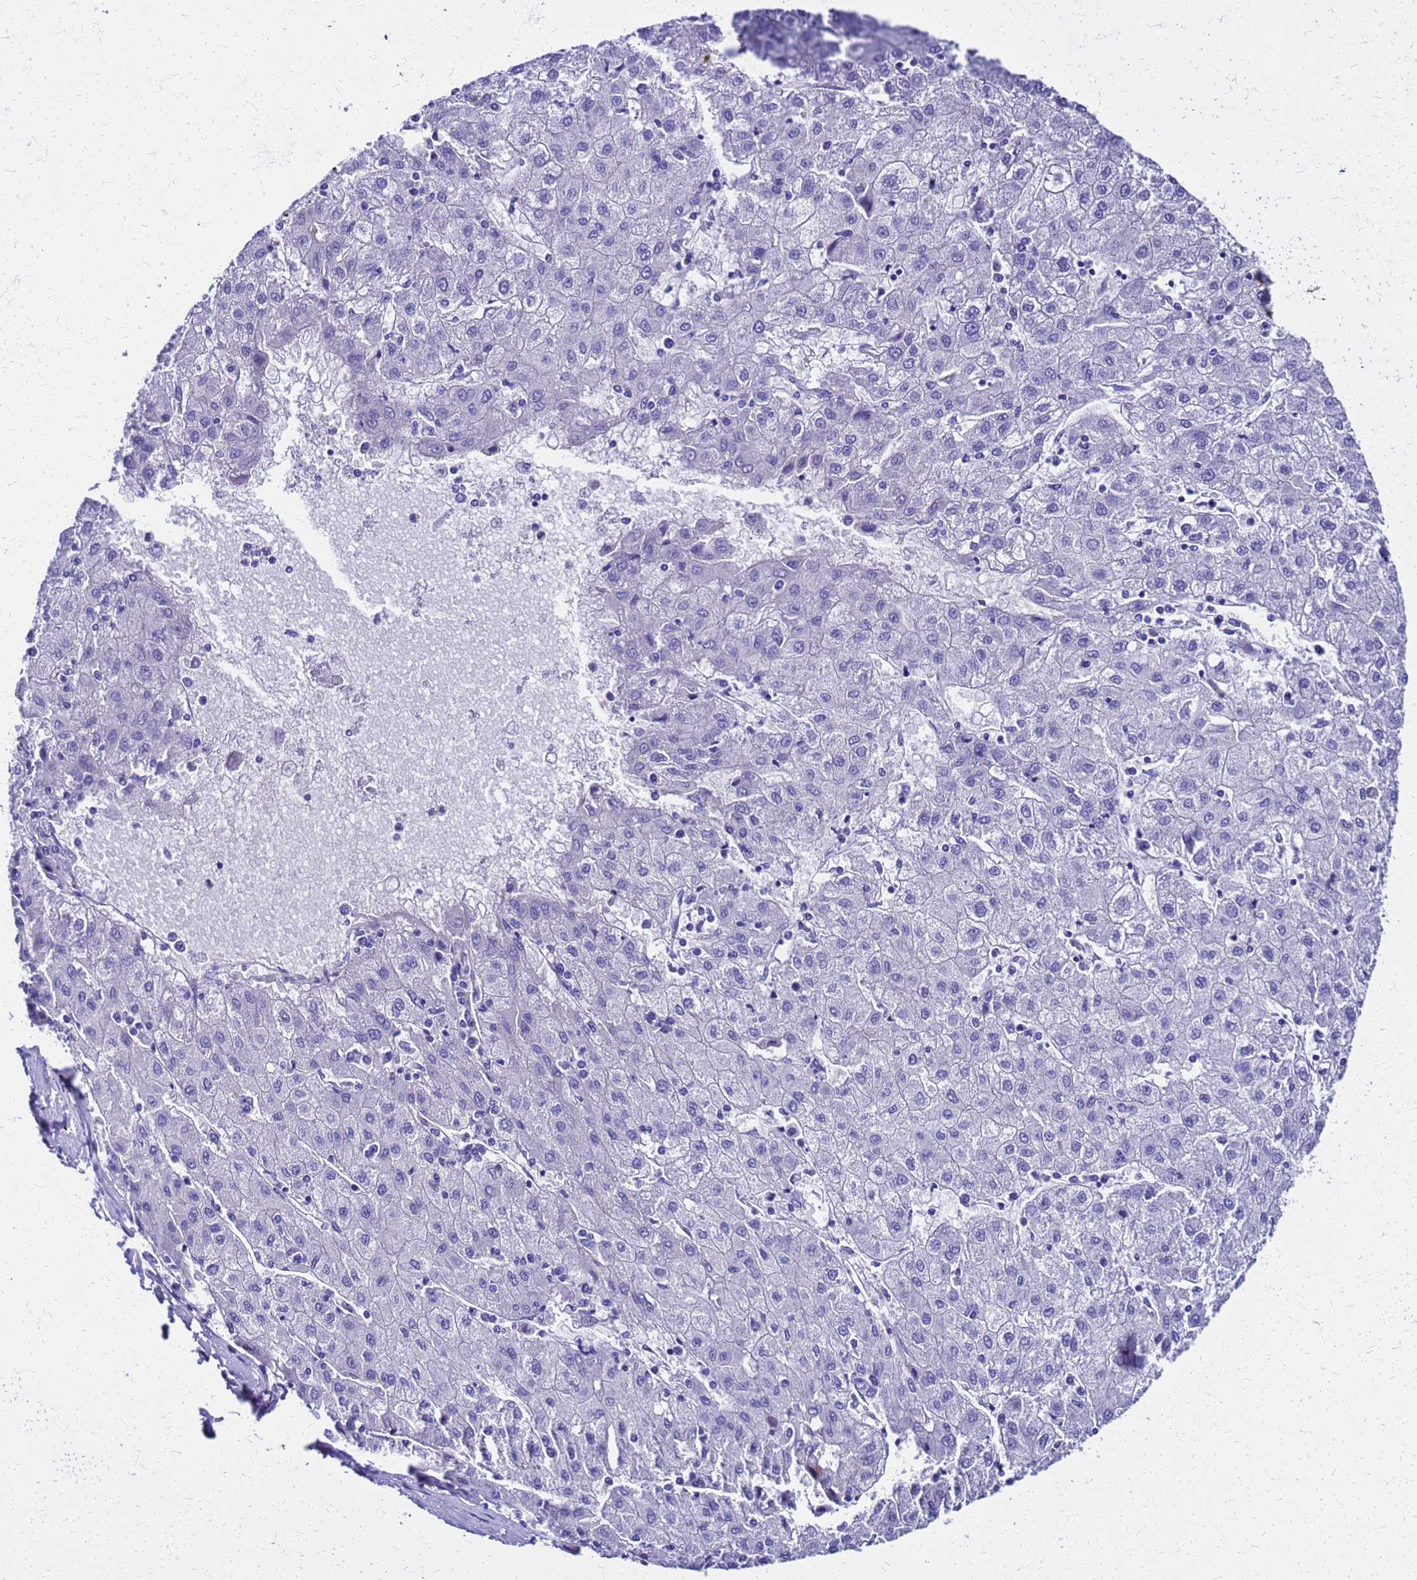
{"staining": {"intensity": "negative", "quantity": "none", "location": "none"}, "tissue": "liver cancer", "cell_type": "Tumor cells", "image_type": "cancer", "snomed": [{"axis": "morphology", "description": "Carcinoma, Hepatocellular, NOS"}, {"axis": "topography", "description": "Liver"}], "caption": "High magnification brightfield microscopy of liver hepatocellular carcinoma stained with DAB (3,3'-diaminobenzidine) (brown) and counterstained with hematoxylin (blue): tumor cells show no significant staining.", "gene": "SMIM21", "patient": {"sex": "male", "age": 72}}